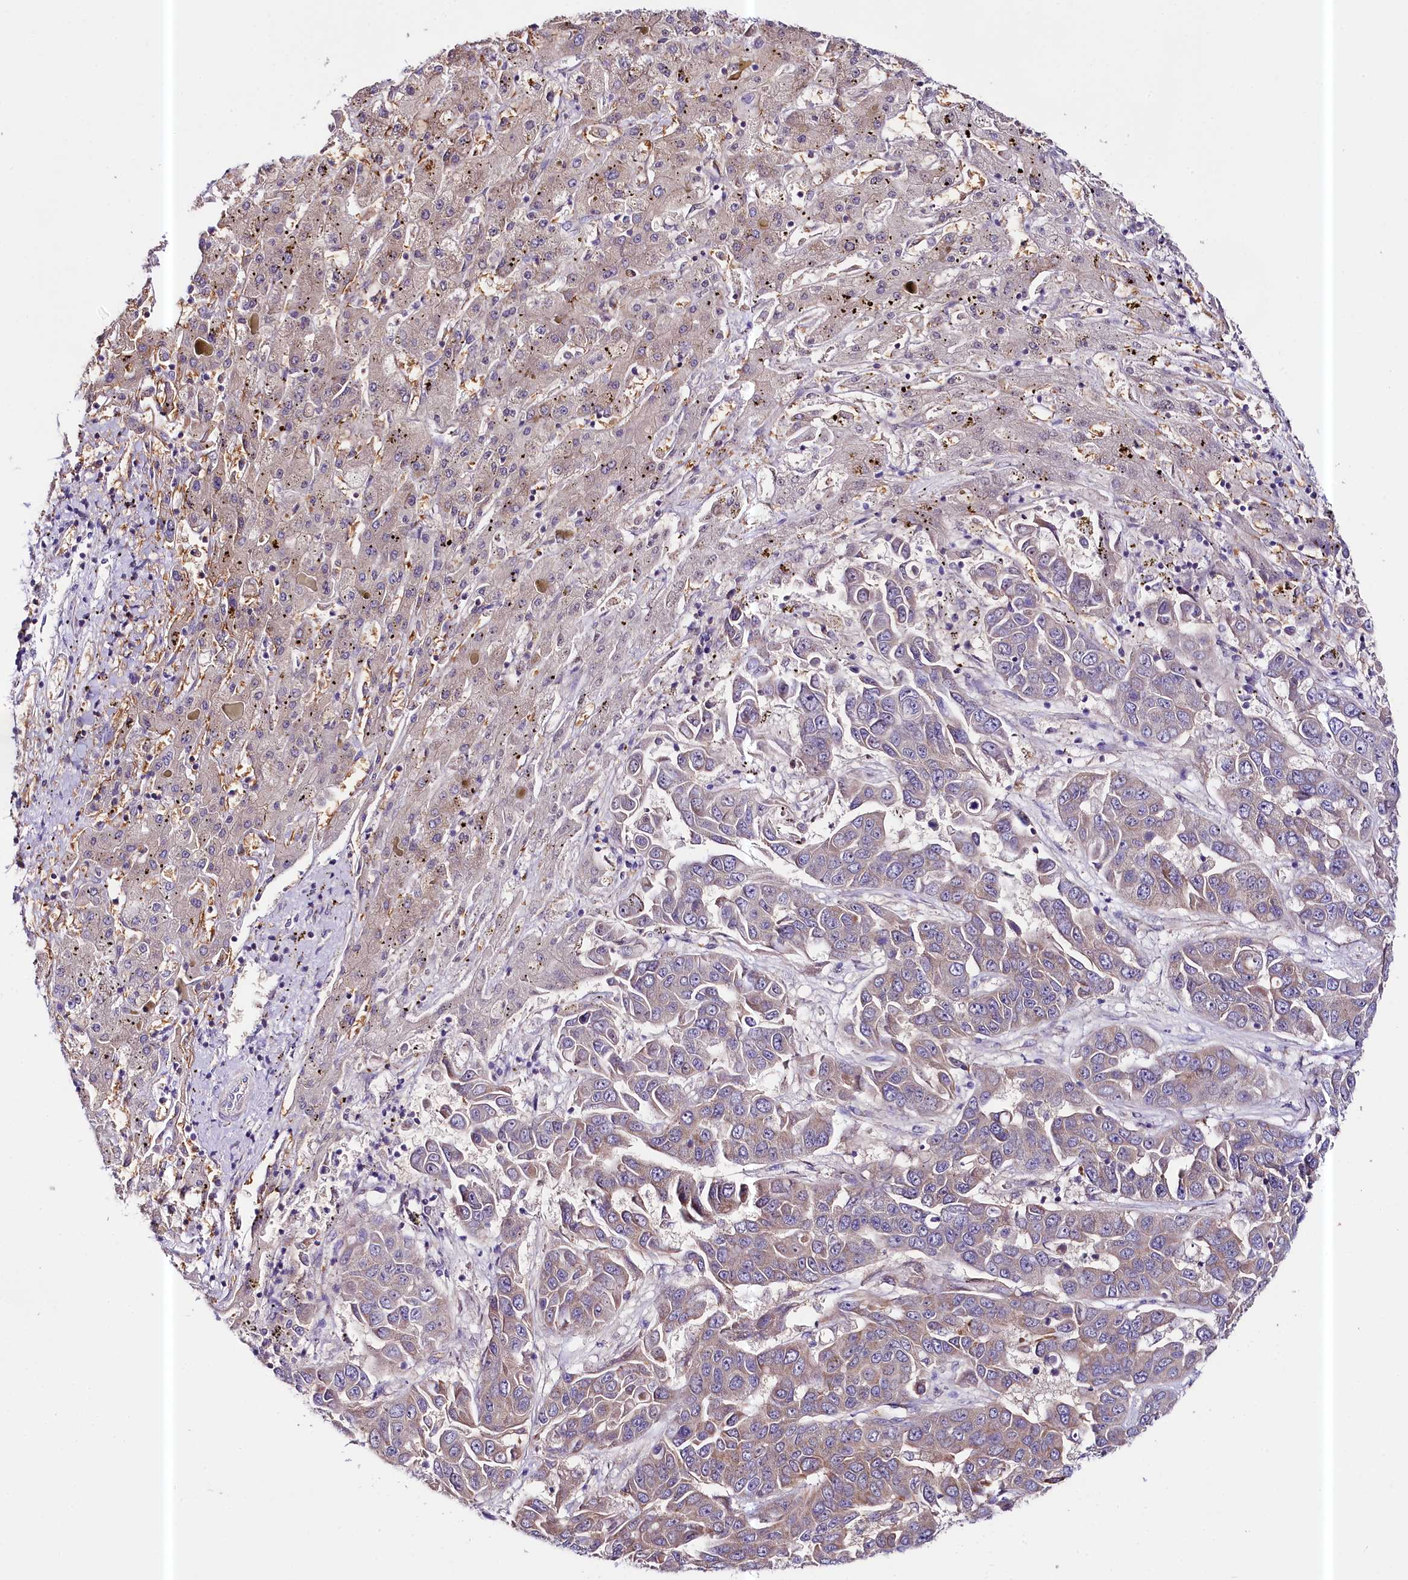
{"staining": {"intensity": "moderate", "quantity": ">75%", "location": "cytoplasmic/membranous"}, "tissue": "liver cancer", "cell_type": "Tumor cells", "image_type": "cancer", "snomed": [{"axis": "morphology", "description": "Cholangiocarcinoma"}, {"axis": "topography", "description": "Liver"}], "caption": "Liver cancer (cholangiocarcinoma) stained with a protein marker exhibits moderate staining in tumor cells.", "gene": "CEP295", "patient": {"sex": "female", "age": 52}}